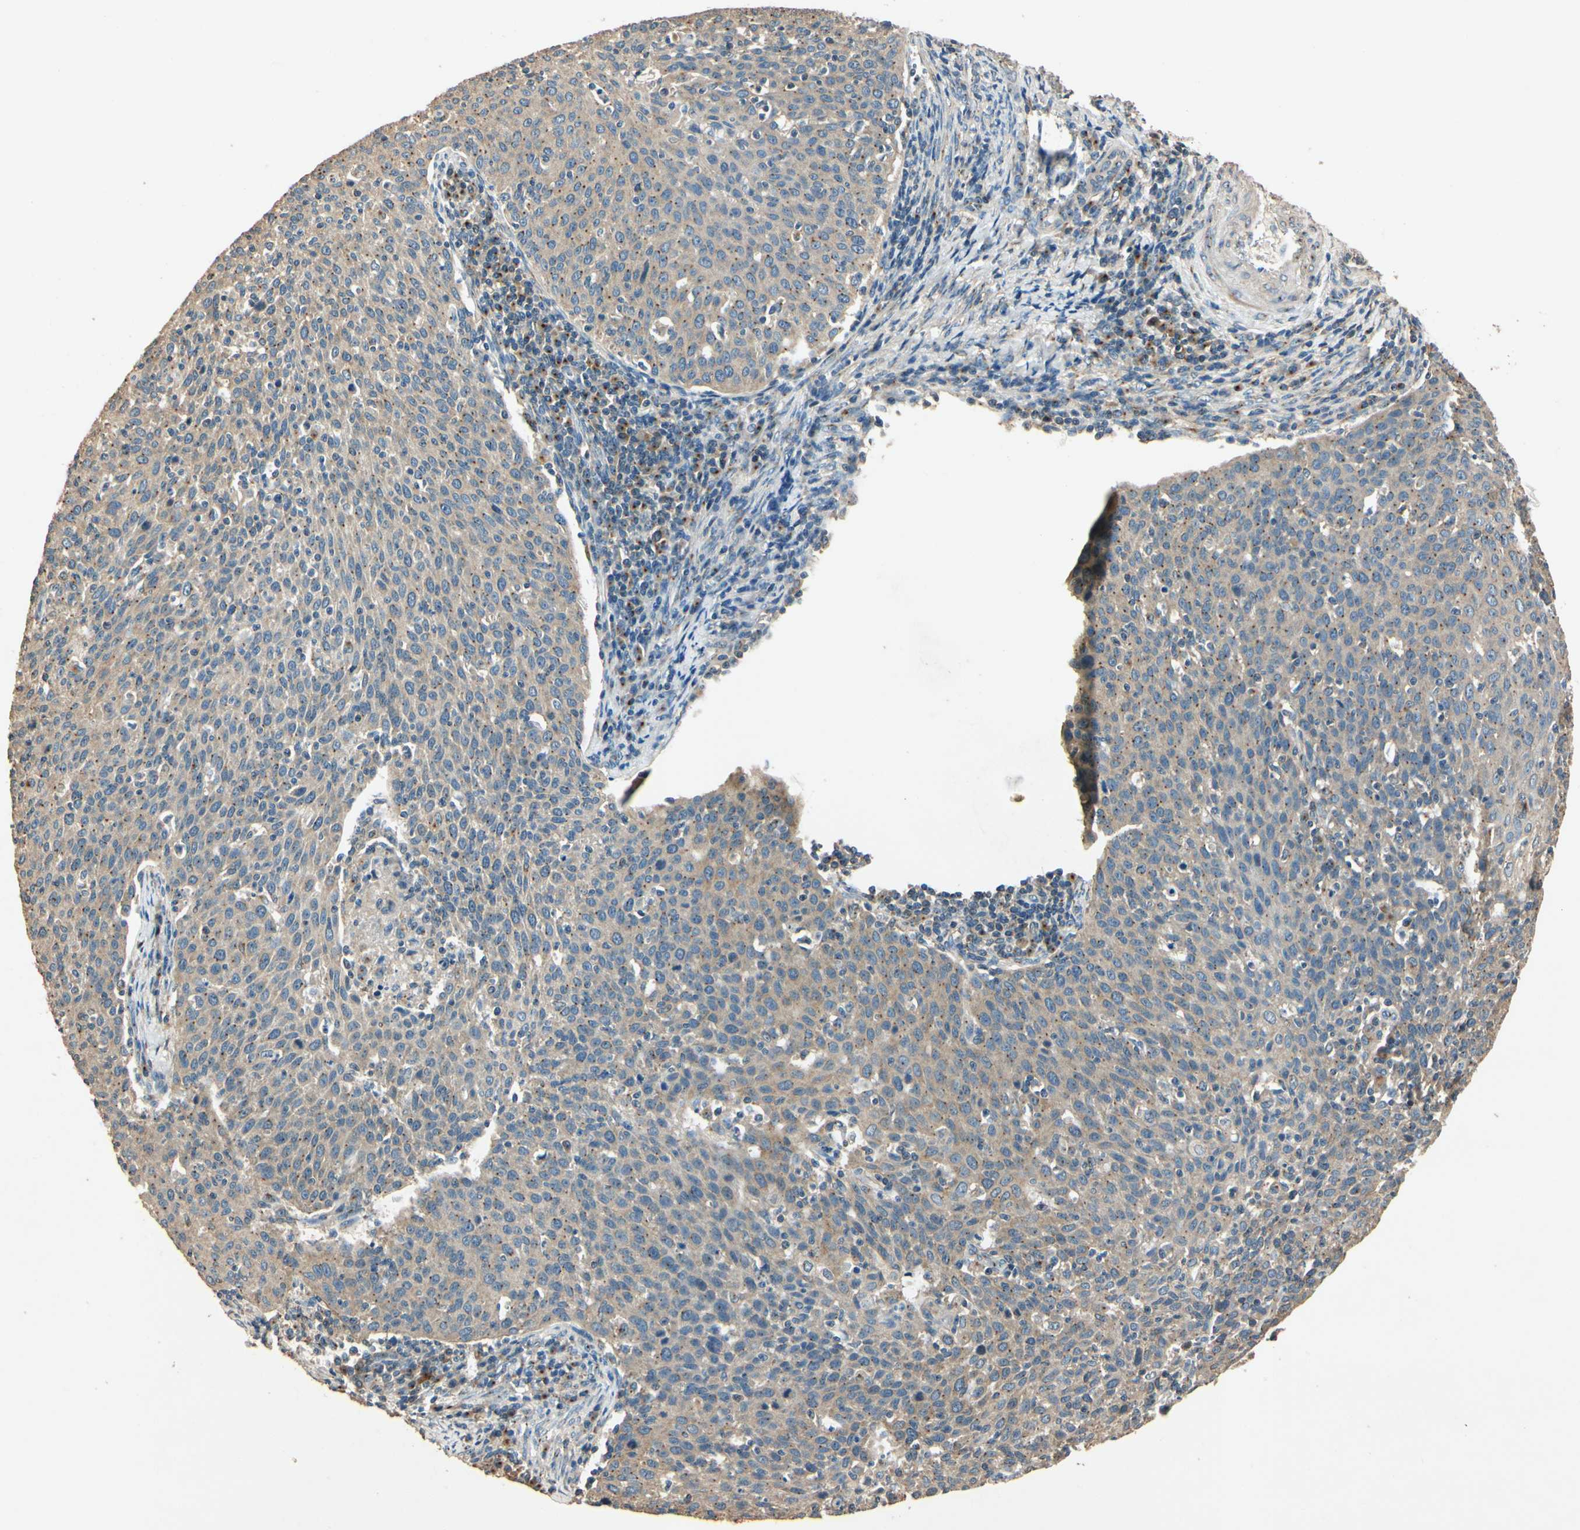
{"staining": {"intensity": "weak", "quantity": ">75%", "location": "cytoplasmic/membranous"}, "tissue": "cervical cancer", "cell_type": "Tumor cells", "image_type": "cancer", "snomed": [{"axis": "morphology", "description": "Squamous cell carcinoma, NOS"}, {"axis": "topography", "description": "Cervix"}], "caption": "Immunohistochemical staining of human cervical cancer displays low levels of weak cytoplasmic/membranous positivity in about >75% of tumor cells.", "gene": "AKAP9", "patient": {"sex": "female", "age": 38}}